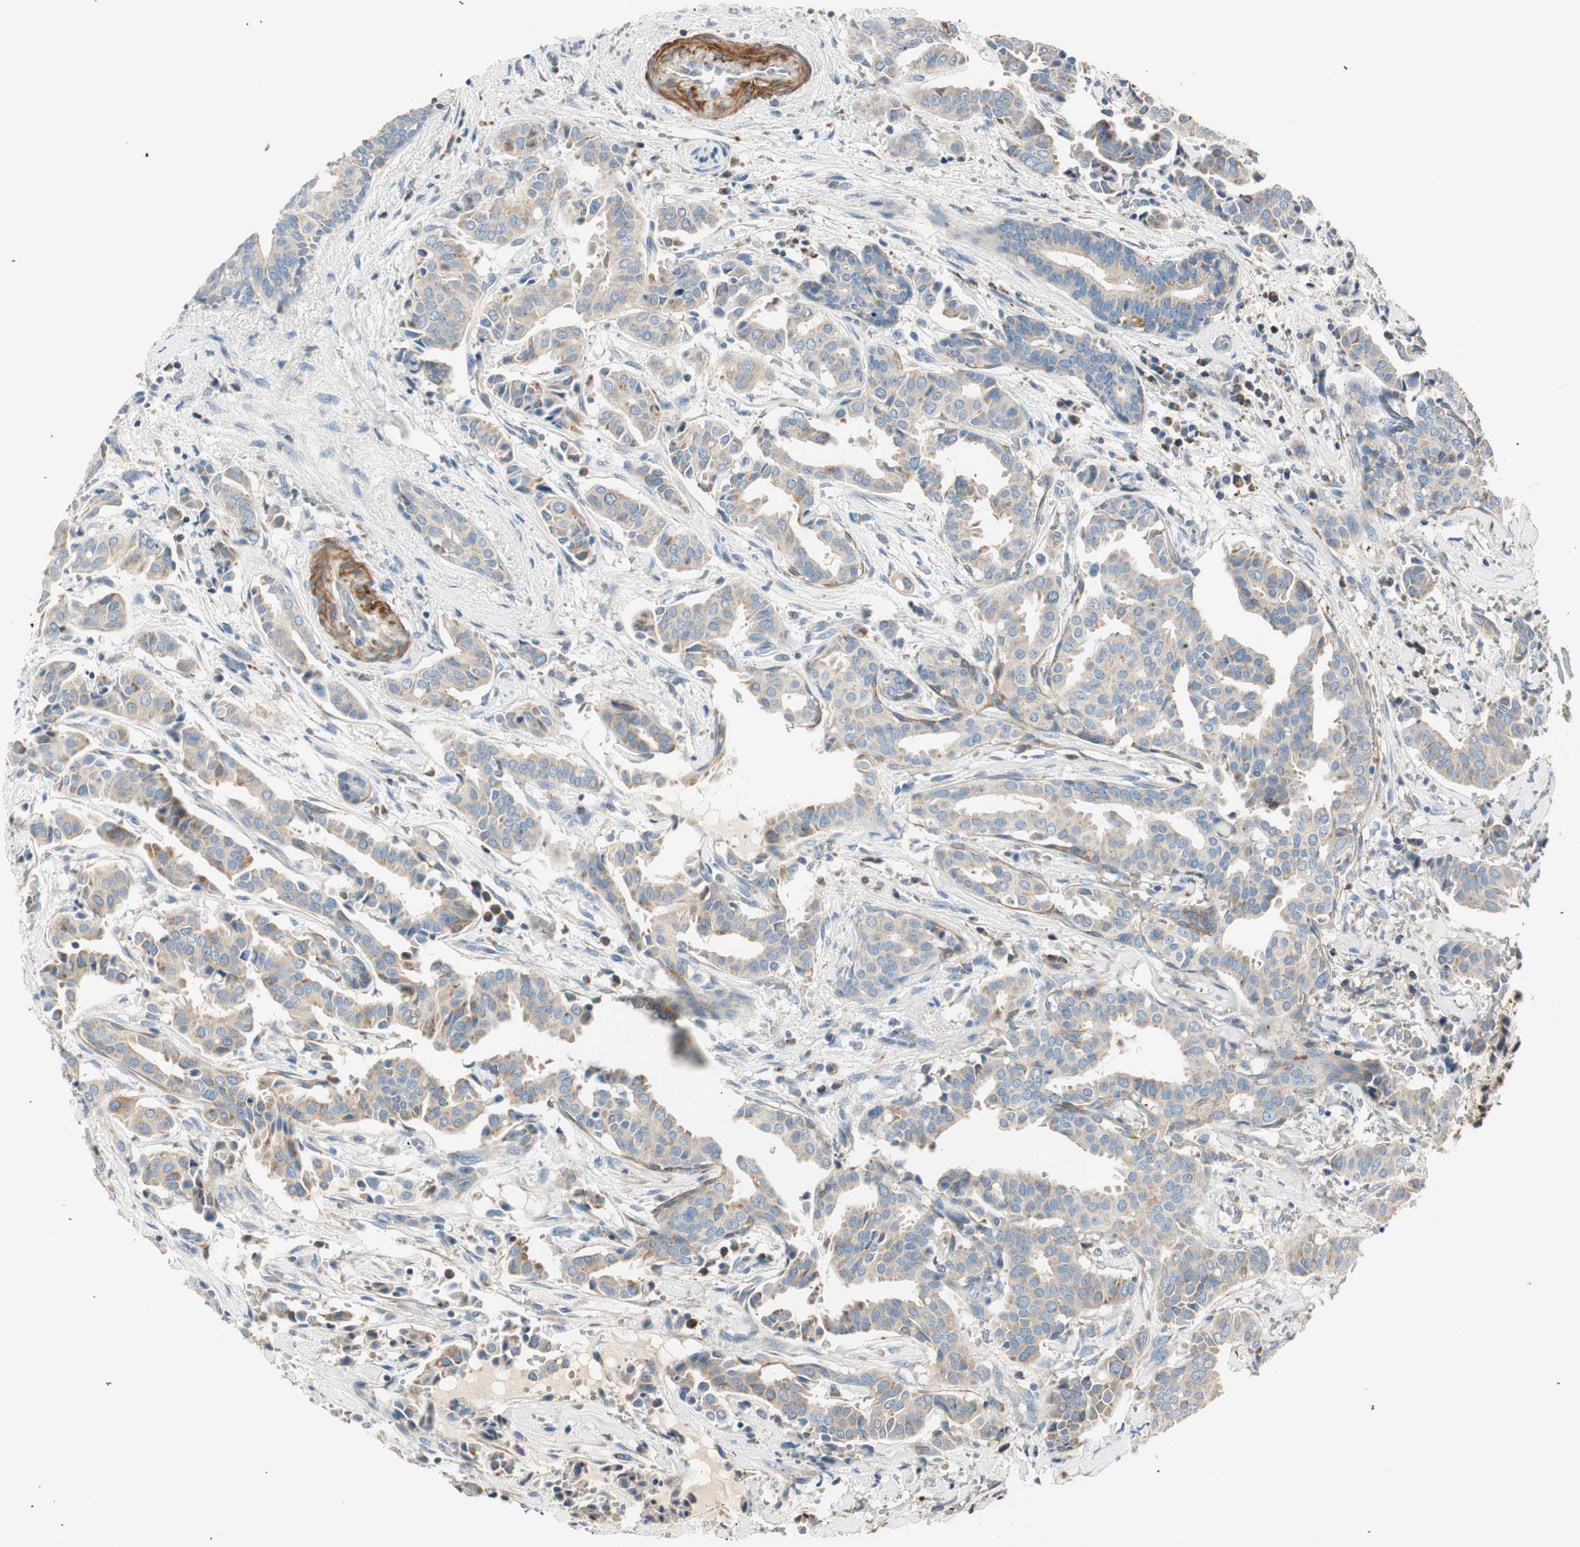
{"staining": {"intensity": "weak", "quantity": "25%-75%", "location": "cytoplasmic/membranous"}, "tissue": "head and neck cancer", "cell_type": "Tumor cells", "image_type": "cancer", "snomed": [{"axis": "morphology", "description": "Adenocarcinoma, NOS"}, {"axis": "topography", "description": "Salivary gland"}, {"axis": "topography", "description": "Head-Neck"}], "caption": "A low amount of weak cytoplasmic/membranous staining is appreciated in about 25%-75% of tumor cells in adenocarcinoma (head and neck) tissue.", "gene": "RORB", "patient": {"sex": "female", "age": 59}}